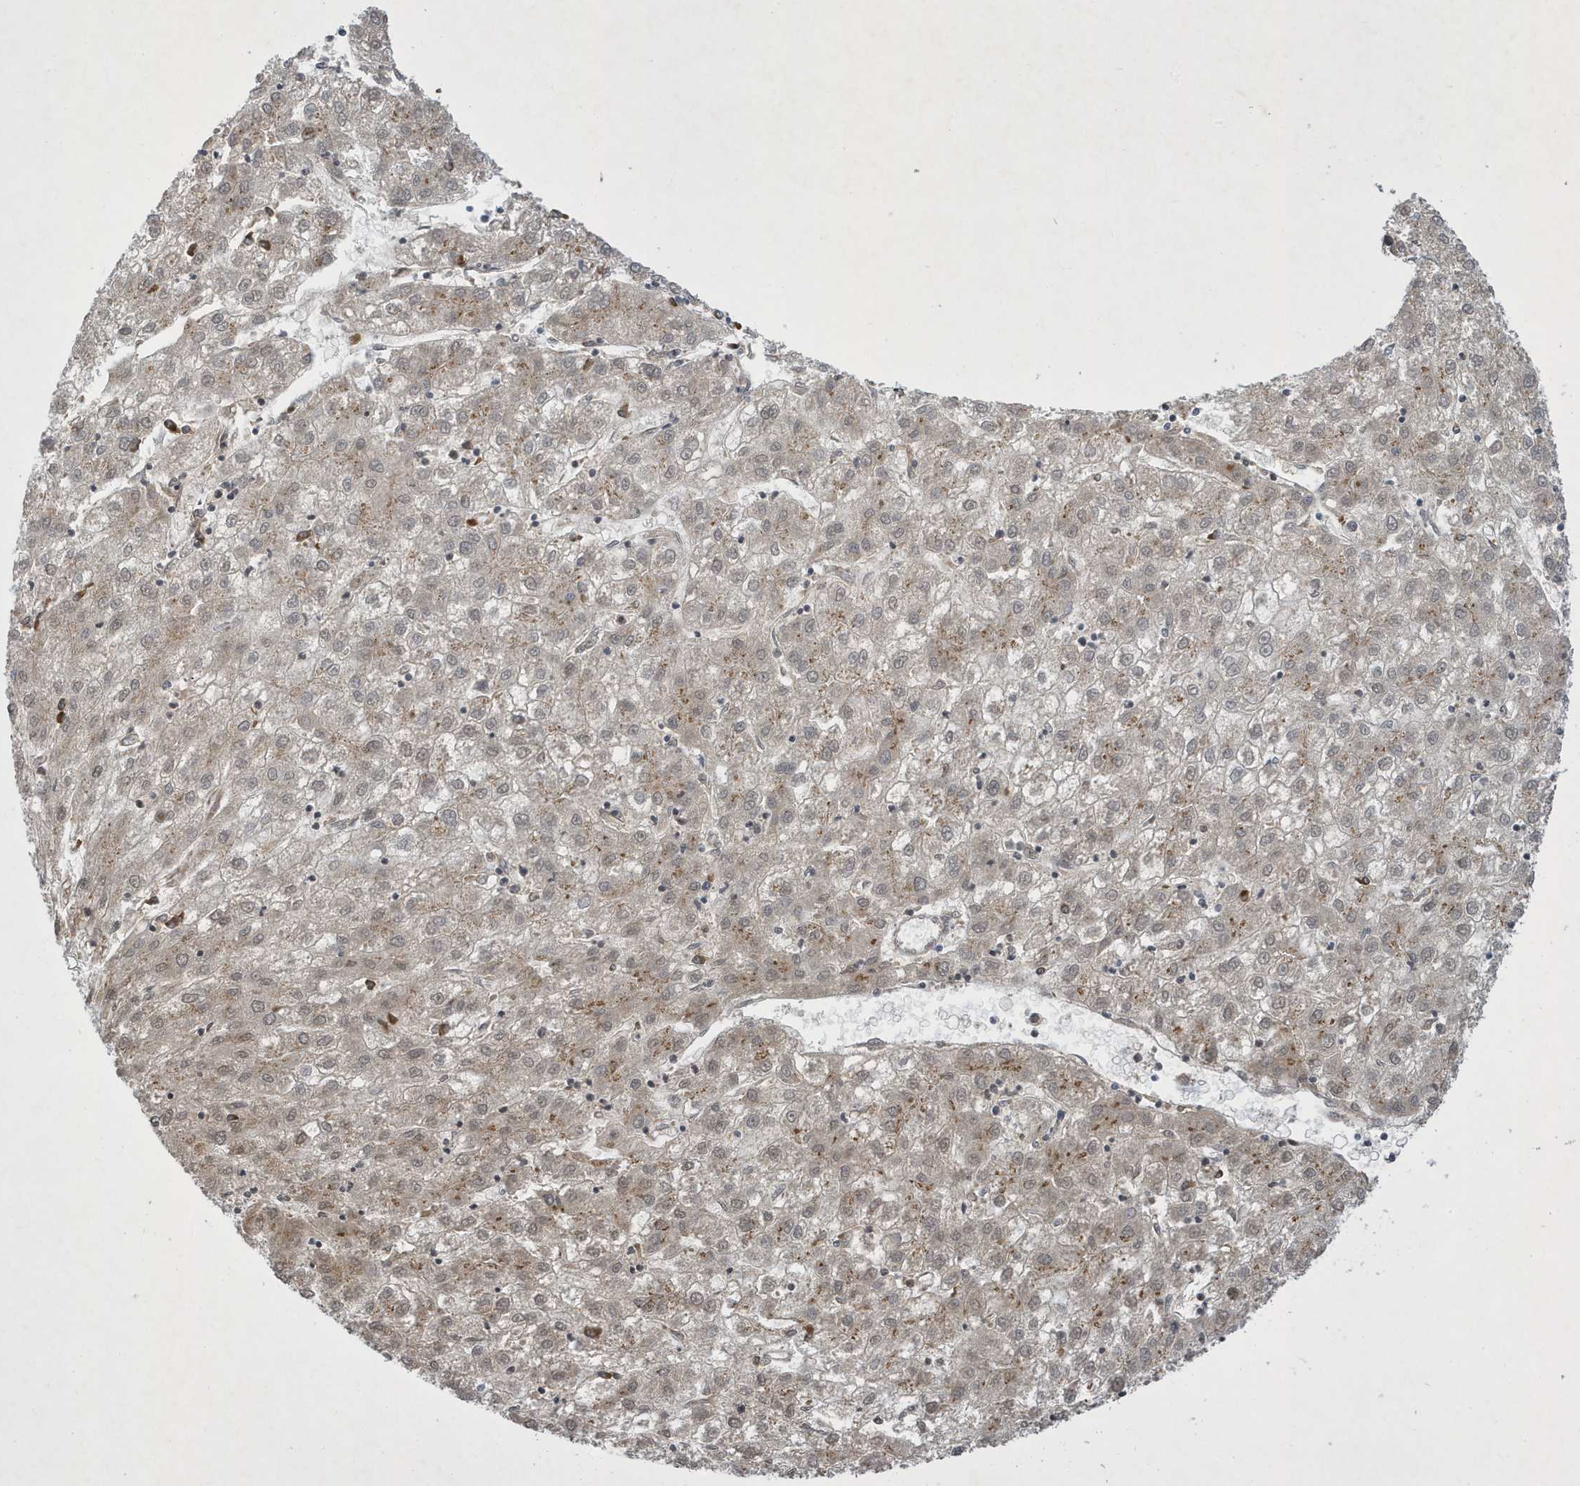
{"staining": {"intensity": "weak", "quantity": ">75%", "location": "cytoplasmic/membranous,nuclear"}, "tissue": "liver cancer", "cell_type": "Tumor cells", "image_type": "cancer", "snomed": [{"axis": "morphology", "description": "Carcinoma, Hepatocellular, NOS"}, {"axis": "topography", "description": "Liver"}], "caption": "This micrograph displays liver cancer (hepatocellular carcinoma) stained with IHC to label a protein in brown. The cytoplasmic/membranous and nuclear of tumor cells show weak positivity for the protein. Nuclei are counter-stained blue.", "gene": "STX10", "patient": {"sex": "male", "age": 72}}